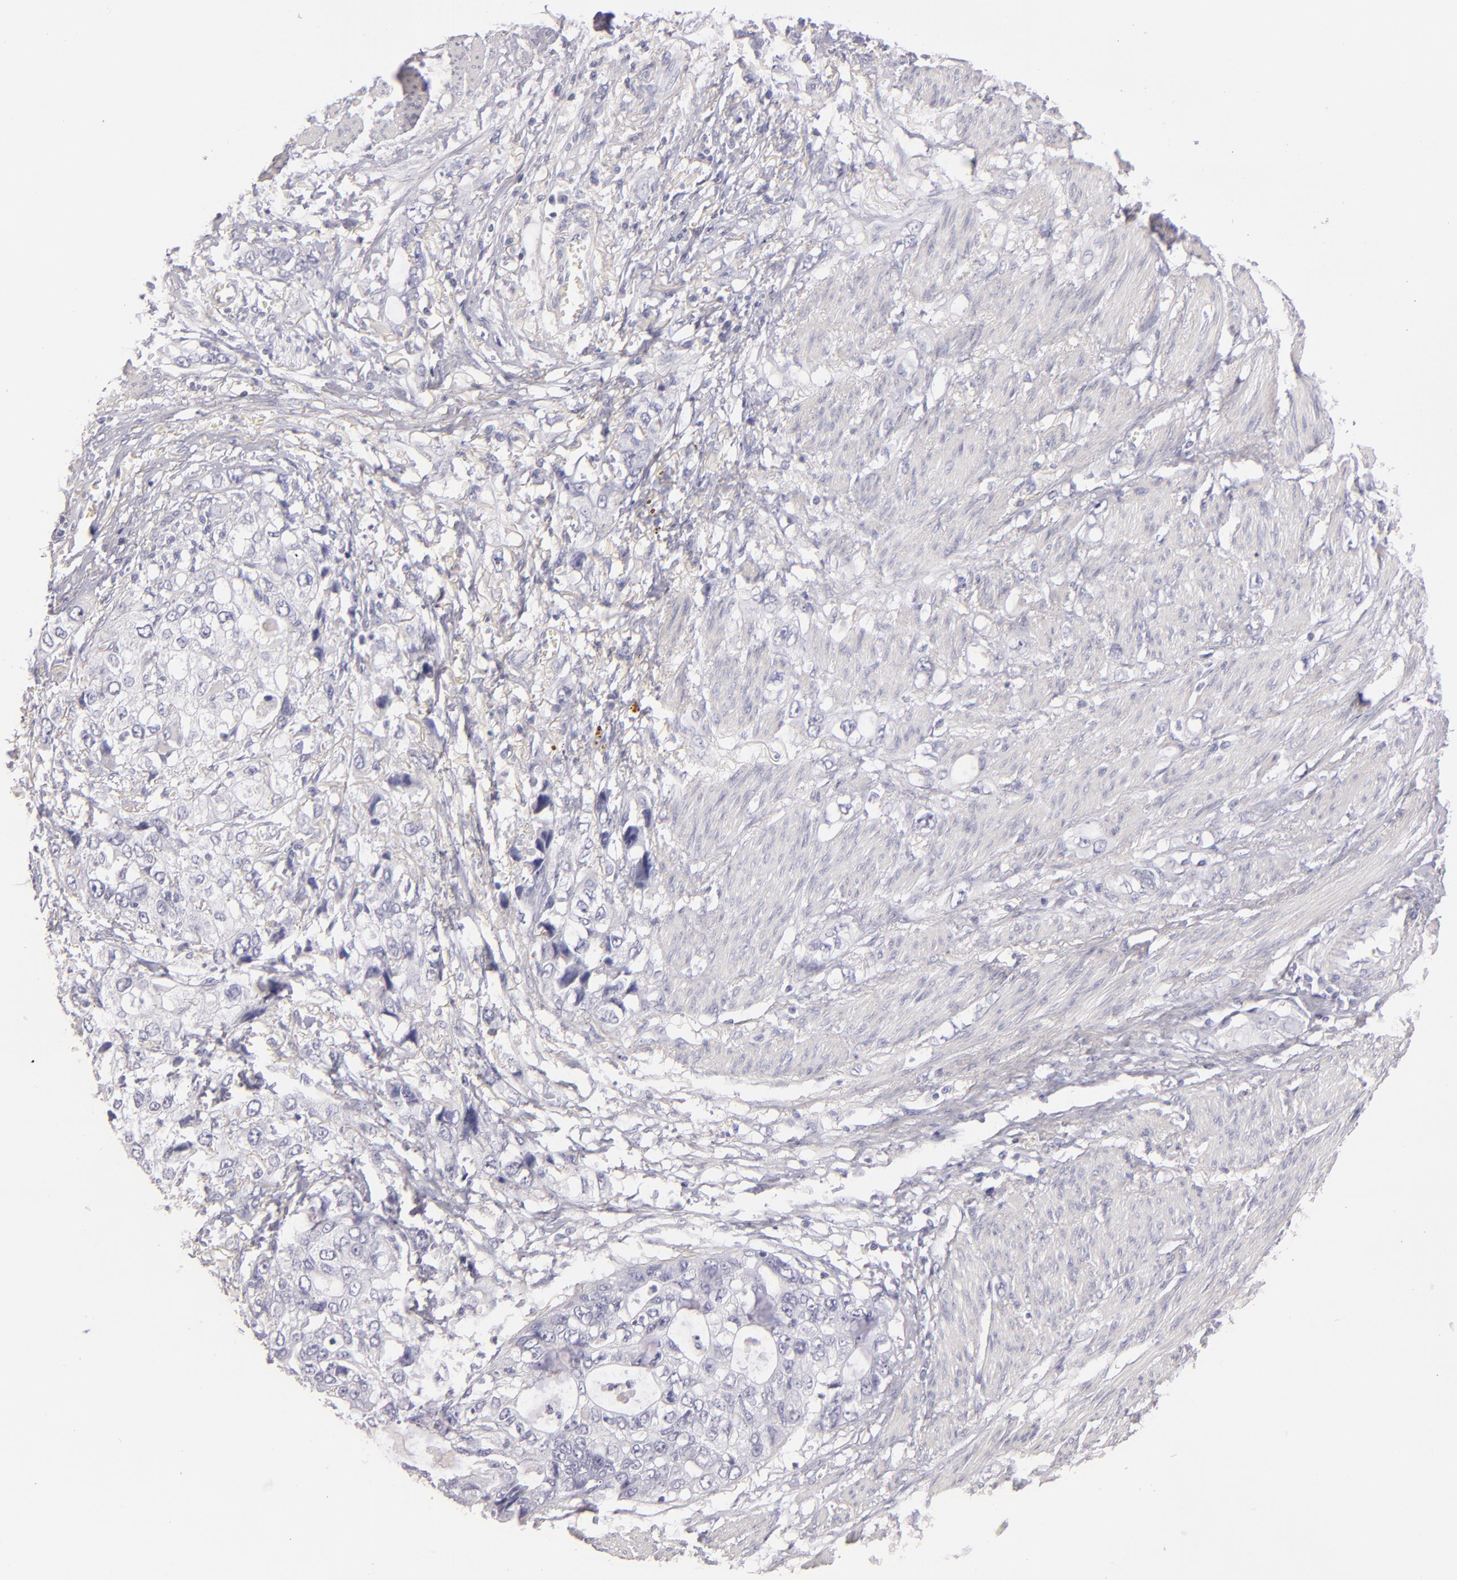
{"staining": {"intensity": "negative", "quantity": "none", "location": "none"}, "tissue": "stomach cancer", "cell_type": "Tumor cells", "image_type": "cancer", "snomed": [{"axis": "morphology", "description": "Adenocarcinoma, NOS"}, {"axis": "topography", "description": "Stomach, upper"}], "caption": "This is an immunohistochemistry (IHC) micrograph of human adenocarcinoma (stomach). There is no staining in tumor cells.", "gene": "CD207", "patient": {"sex": "female", "age": 52}}